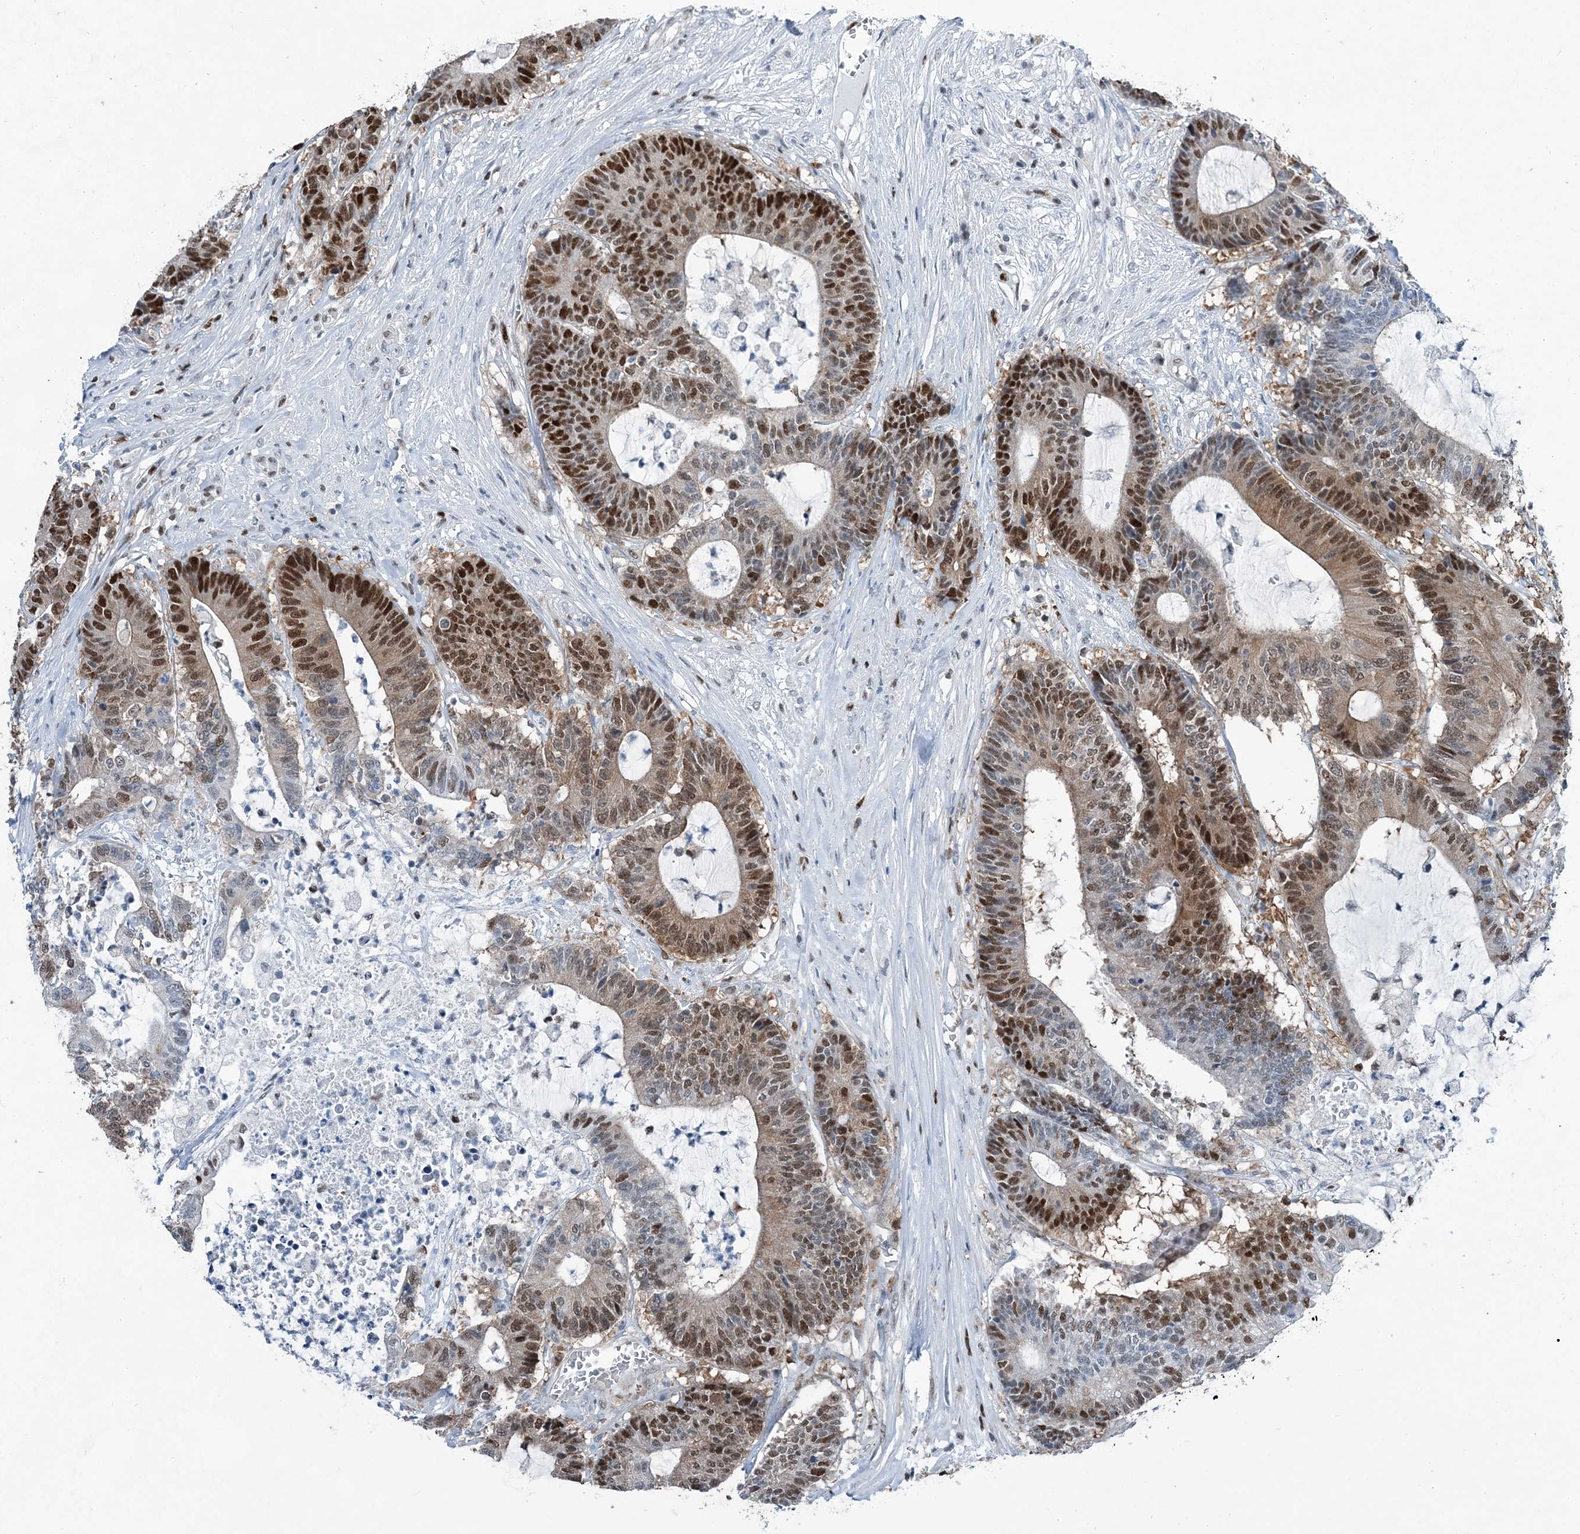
{"staining": {"intensity": "strong", "quantity": "25%-75%", "location": "nuclear"}, "tissue": "colorectal cancer", "cell_type": "Tumor cells", "image_type": "cancer", "snomed": [{"axis": "morphology", "description": "Adenocarcinoma, NOS"}, {"axis": "topography", "description": "Colon"}], "caption": "Human colorectal cancer stained with a brown dye reveals strong nuclear positive staining in approximately 25%-75% of tumor cells.", "gene": "HAT1", "patient": {"sex": "female", "age": 84}}